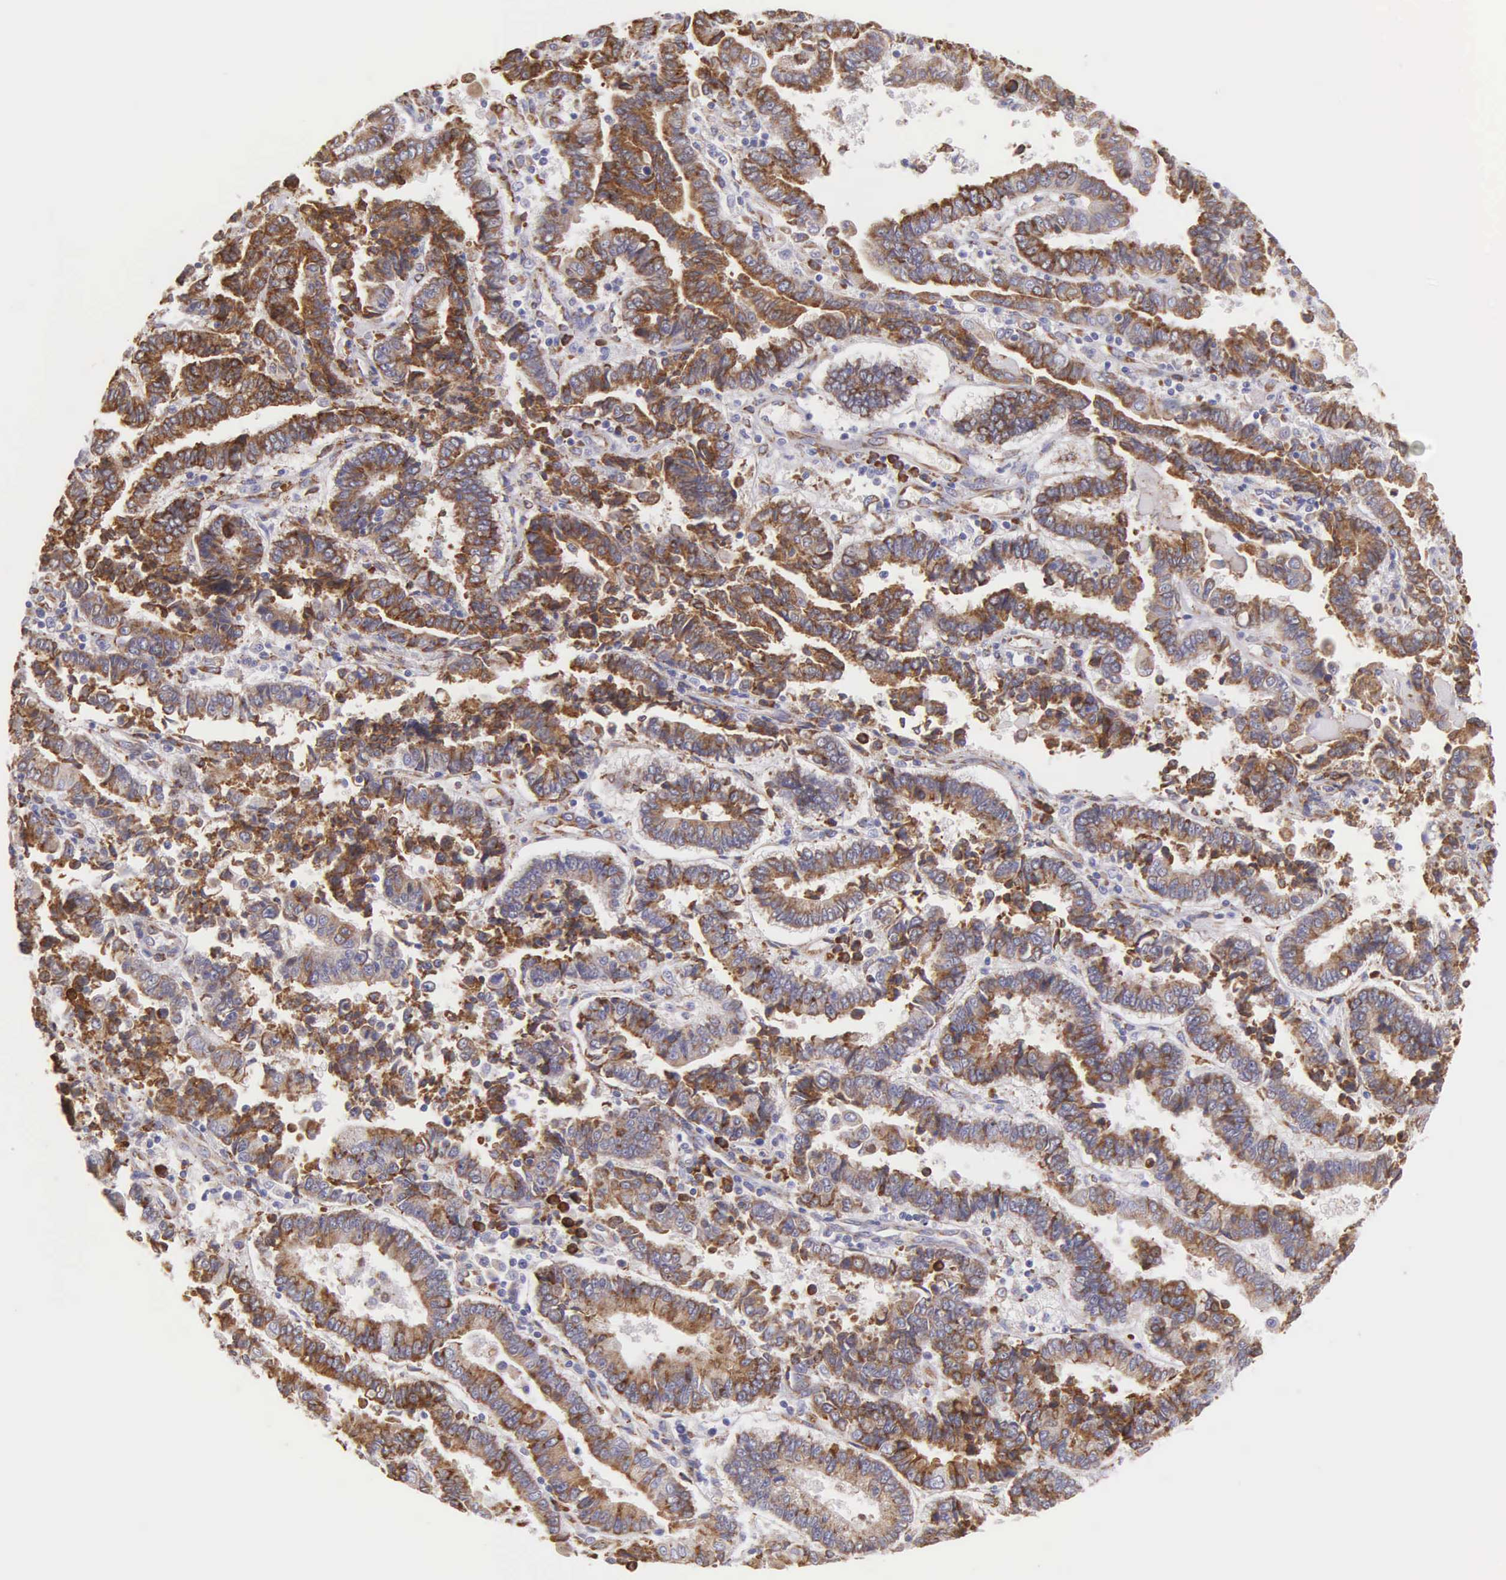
{"staining": {"intensity": "moderate", "quantity": ">75%", "location": "cytoplasmic/membranous"}, "tissue": "endometrial cancer", "cell_type": "Tumor cells", "image_type": "cancer", "snomed": [{"axis": "morphology", "description": "Adenocarcinoma, NOS"}, {"axis": "topography", "description": "Endometrium"}], "caption": "A brown stain highlights moderate cytoplasmic/membranous staining of a protein in endometrial cancer (adenocarcinoma) tumor cells. (DAB (3,3'-diaminobenzidine) = brown stain, brightfield microscopy at high magnification).", "gene": "CKAP4", "patient": {"sex": "female", "age": 75}}